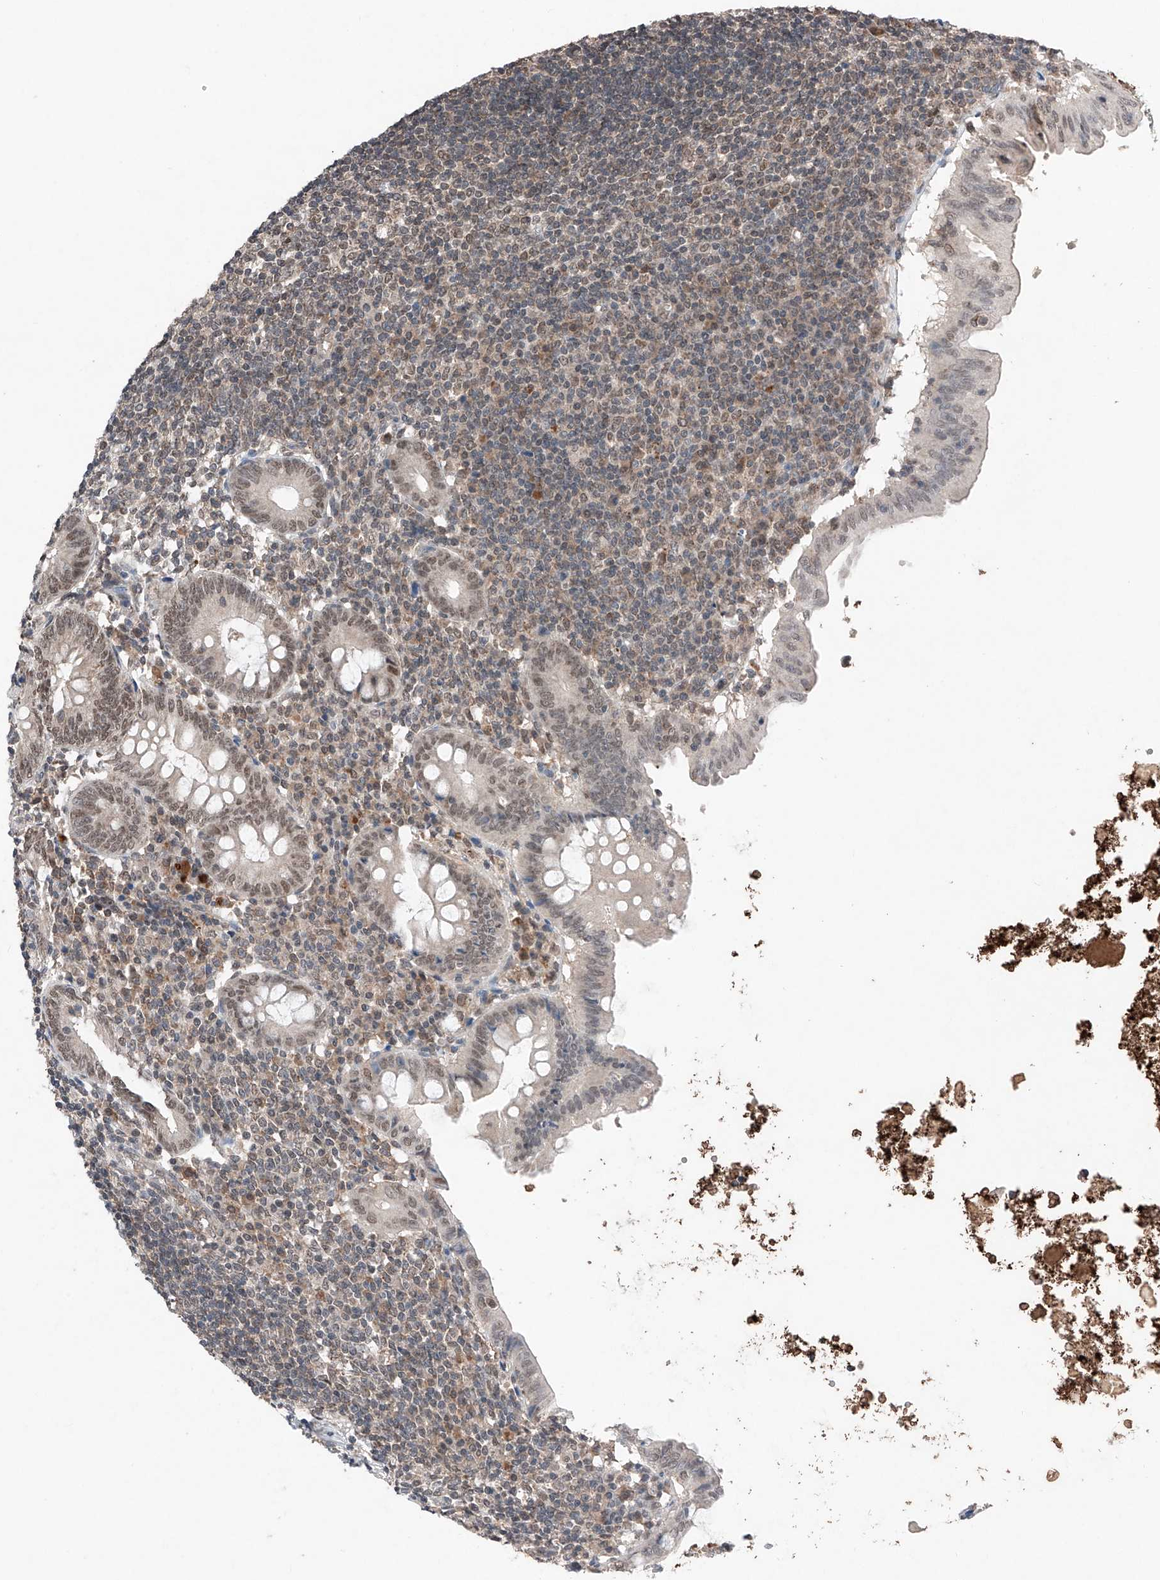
{"staining": {"intensity": "moderate", "quantity": "25%-75%", "location": "nuclear"}, "tissue": "appendix", "cell_type": "Glandular cells", "image_type": "normal", "snomed": [{"axis": "morphology", "description": "Normal tissue, NOS"}, {"axis": "topography", "description": "Appendix"}], "caption": "Immunohistochemistry (IHC) (DAB) staining of unremarkable human appendix exhibits moderate nuclear protein positivity in approximately 25%-75% of glandular cells.", "gene": "TBX4", "patient": {"sex": "female", "age": 54}}